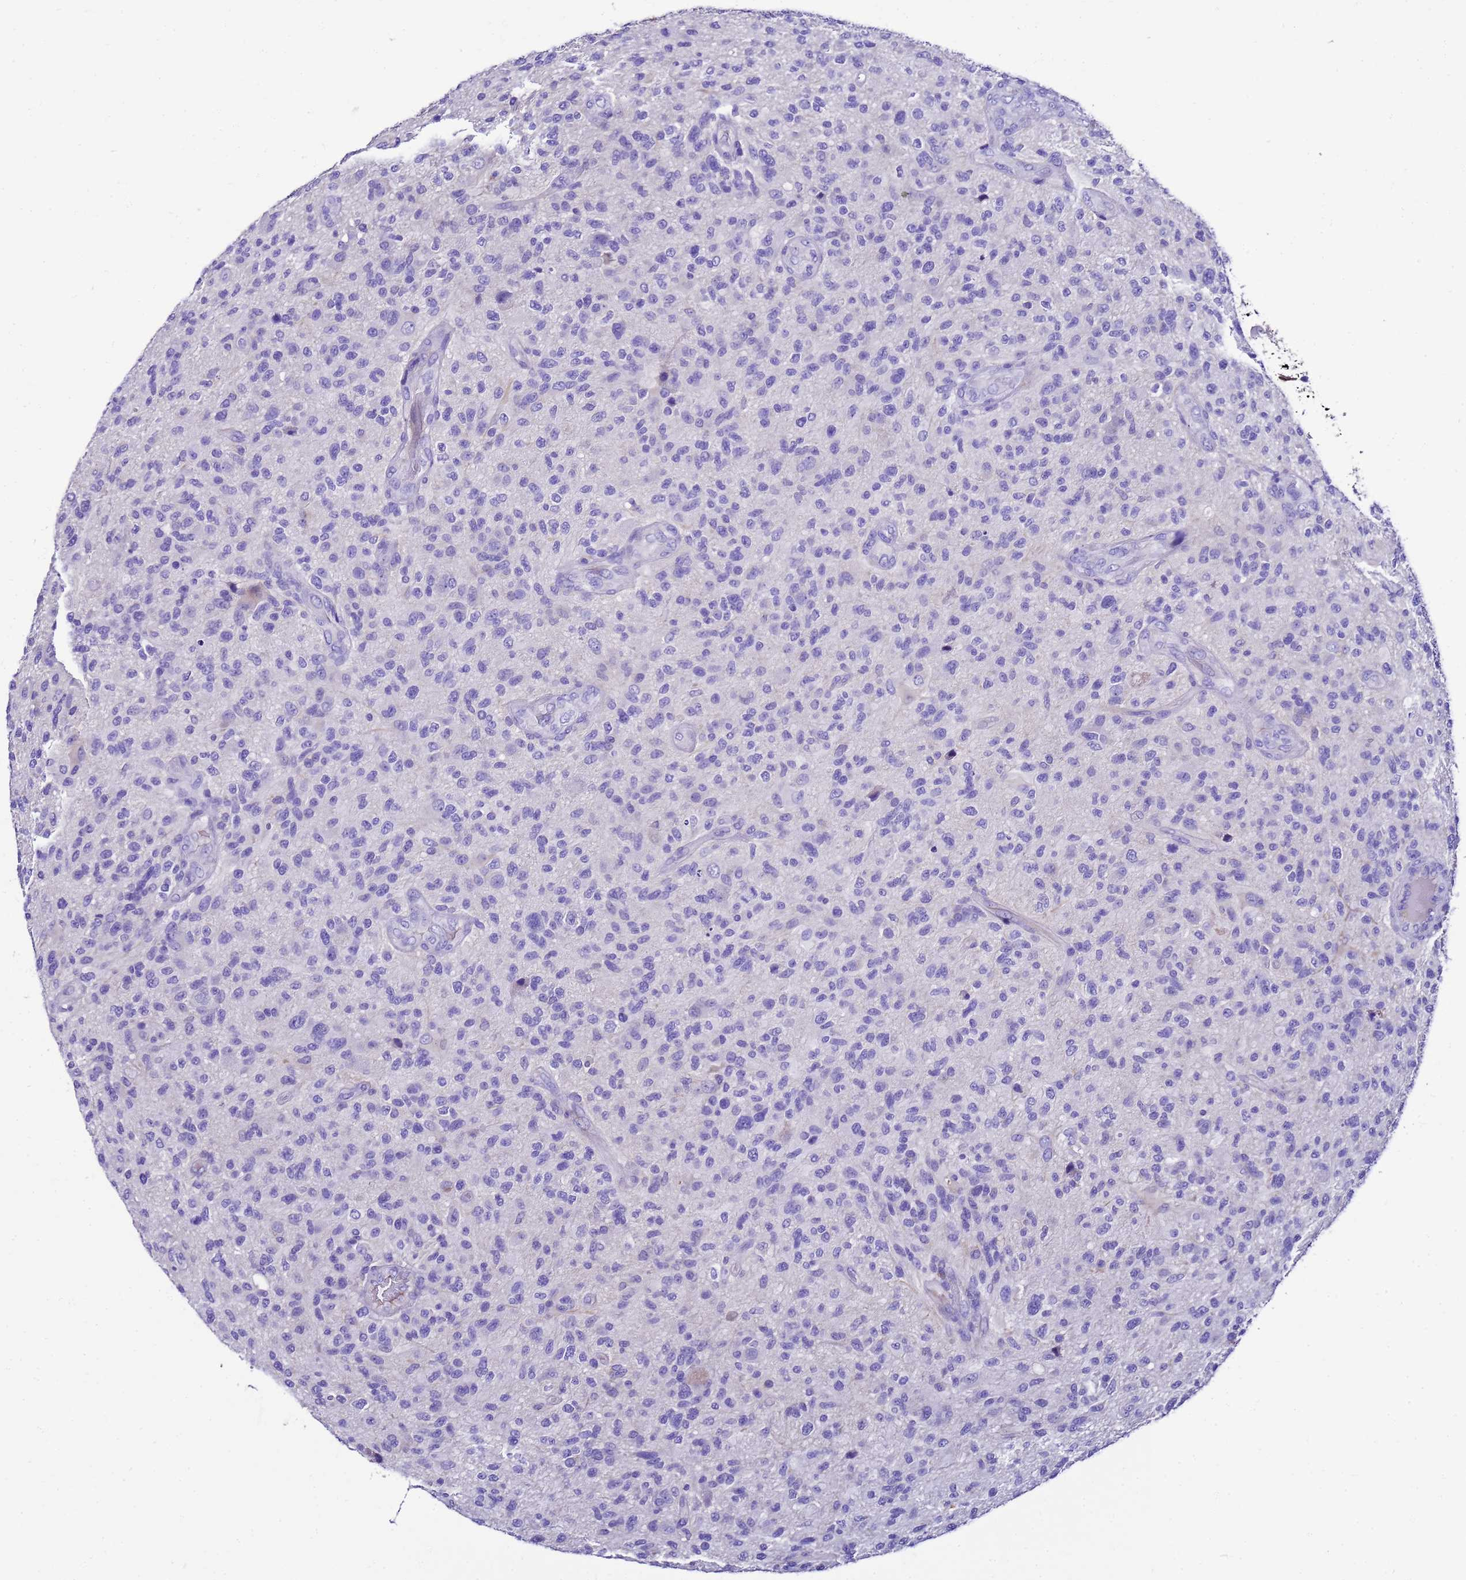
{"staining": {"intensity": "negative", "quantity": "none", "location": "none"}, "tissue": "glioma", "cell_type": "Tumor cells", "image_type": "cancer", "snomed": [{"axis": "morphology", "description": "Glioma, malignant, High grade"}, {"axis": "topography", "description": "Brain"}], "caption": "Immunohistochemistry of high-grade glioma (malignant) demonstrates no staining in tumor cells.", "gene": "UGT2A1", "patient": {"sex": "male", "age": 47}}